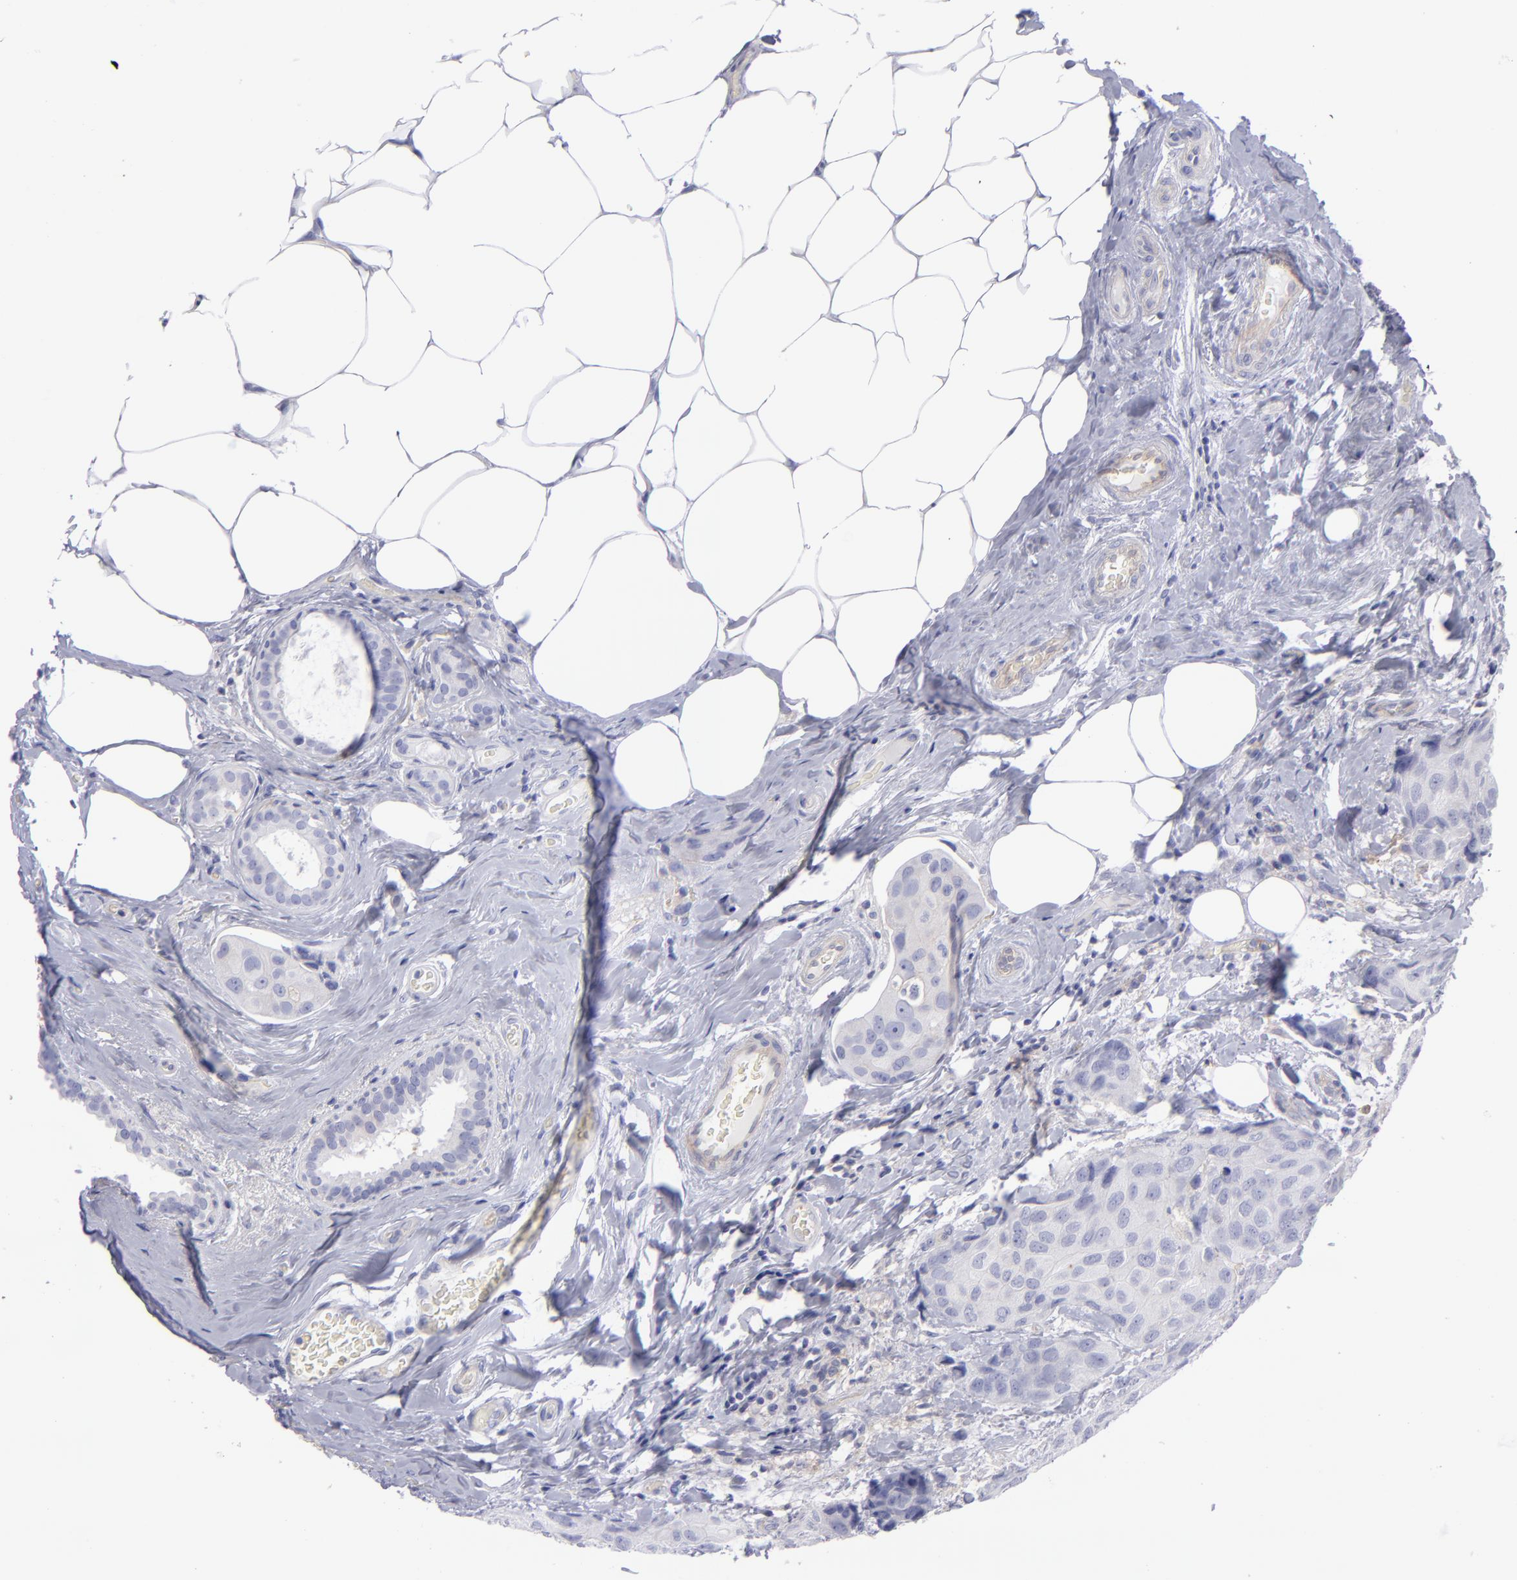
{"staining": {"intensity": "negative", "quantity": "none", "location": "none"}, "tissue": "breast cancer", "cell_type": "Tumor cells", "image_type": "cancer", "snomed": [{"axis": "morphology", "description": "Duct carcinoma"}, {"axis": "topography", "description": "Breast"}], "caption": "Tumor cells are negative for brown protein staining in breast intraductal carcinoma. (Immunohistochemistry (ihc), brightfield microscopy, high magnification).", "gene": "BSG", "patient": {"sex": "female", "age": 68}}